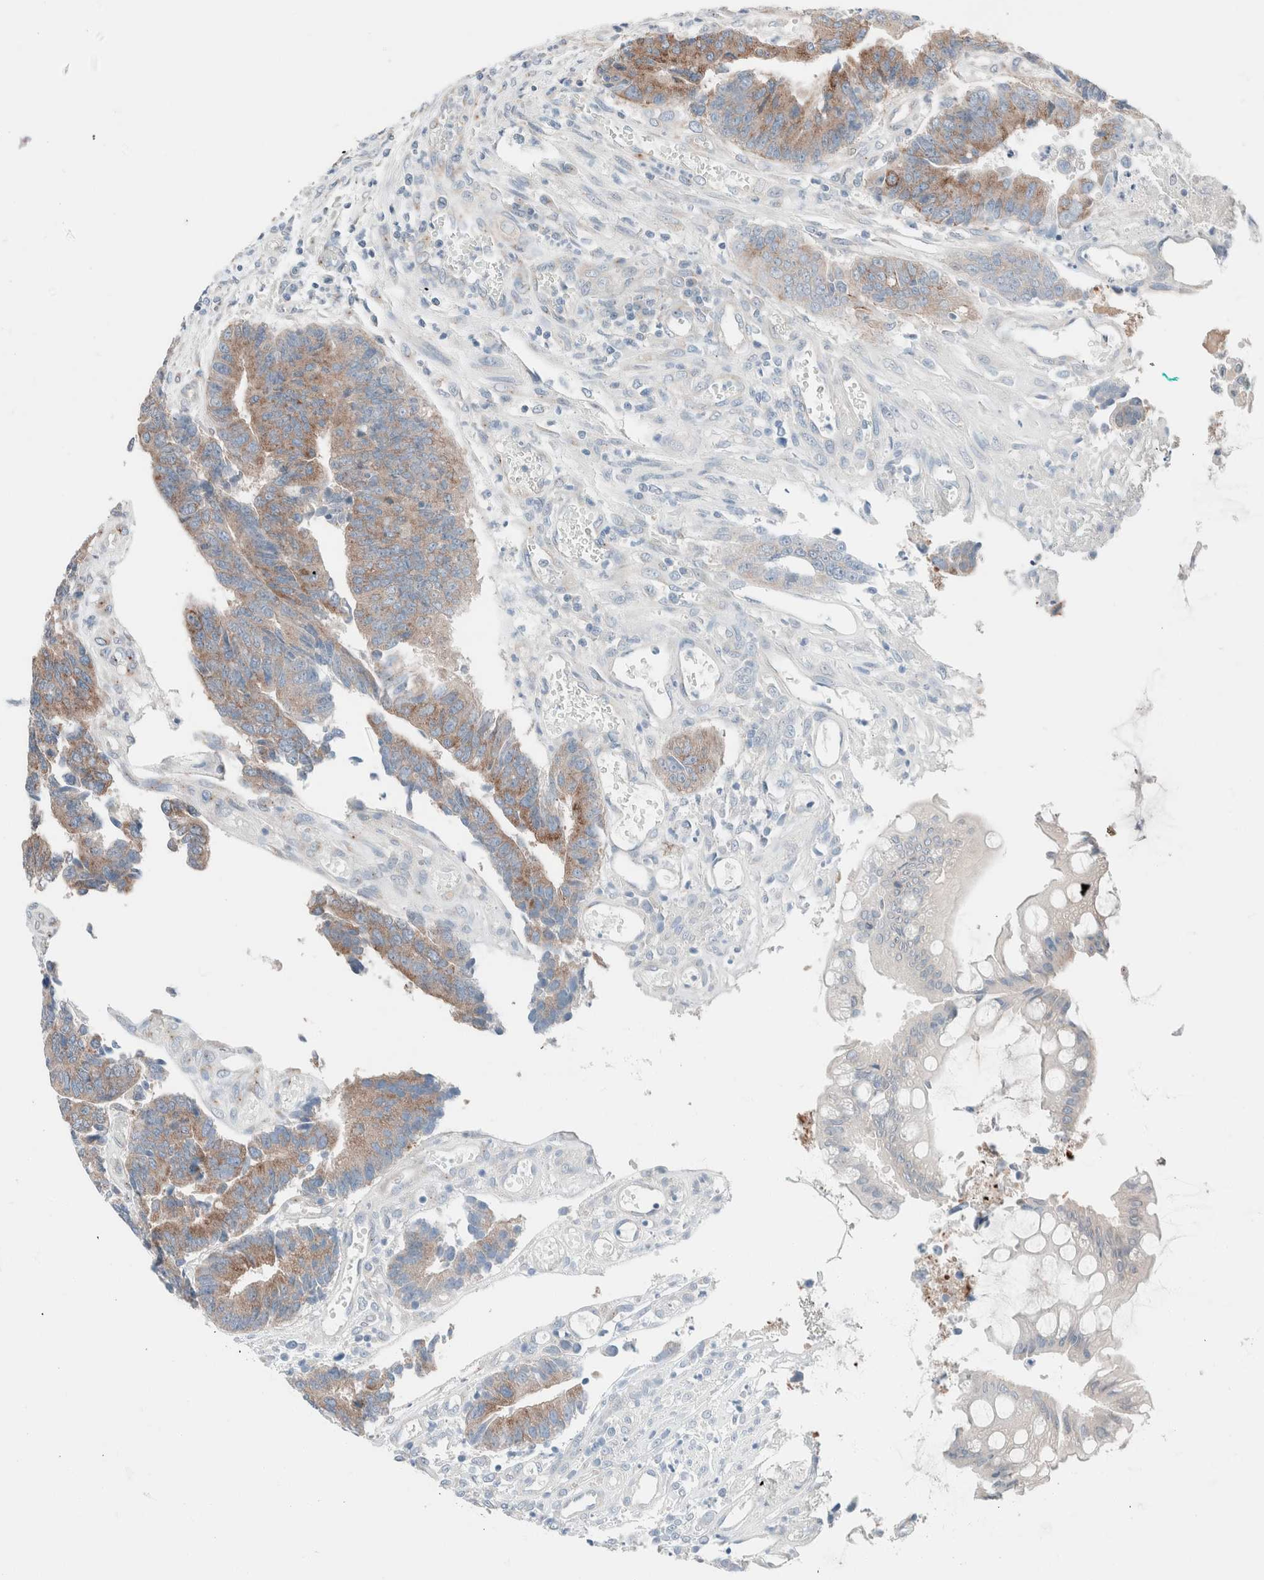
{"staining": {"intensity": "moderate", "quantity": ">75%", "location": "cytoplasmic/membranous"}, "tissue": "colorectal cancer", "cell_type": "Tumor cells", "image_type": "cancer", "snomed": [{"axis": "morphology", "description": "Adenocarcinoma, NOS"}, {"axis": "topography", "description": "Rectum"}], "caption": "Moderate cytoplasmic/membranous positivity is seen in about >75% of tumor cells in colorectal adenocarcinoma. Using DAB (3,3'-diaminobenzidine) (brown) and hematoxylin (blue) stains, captured at high magnification using brightfield microscopy.", "gene": "CASC3", "patient": {"sex": "male", "age": 84}}